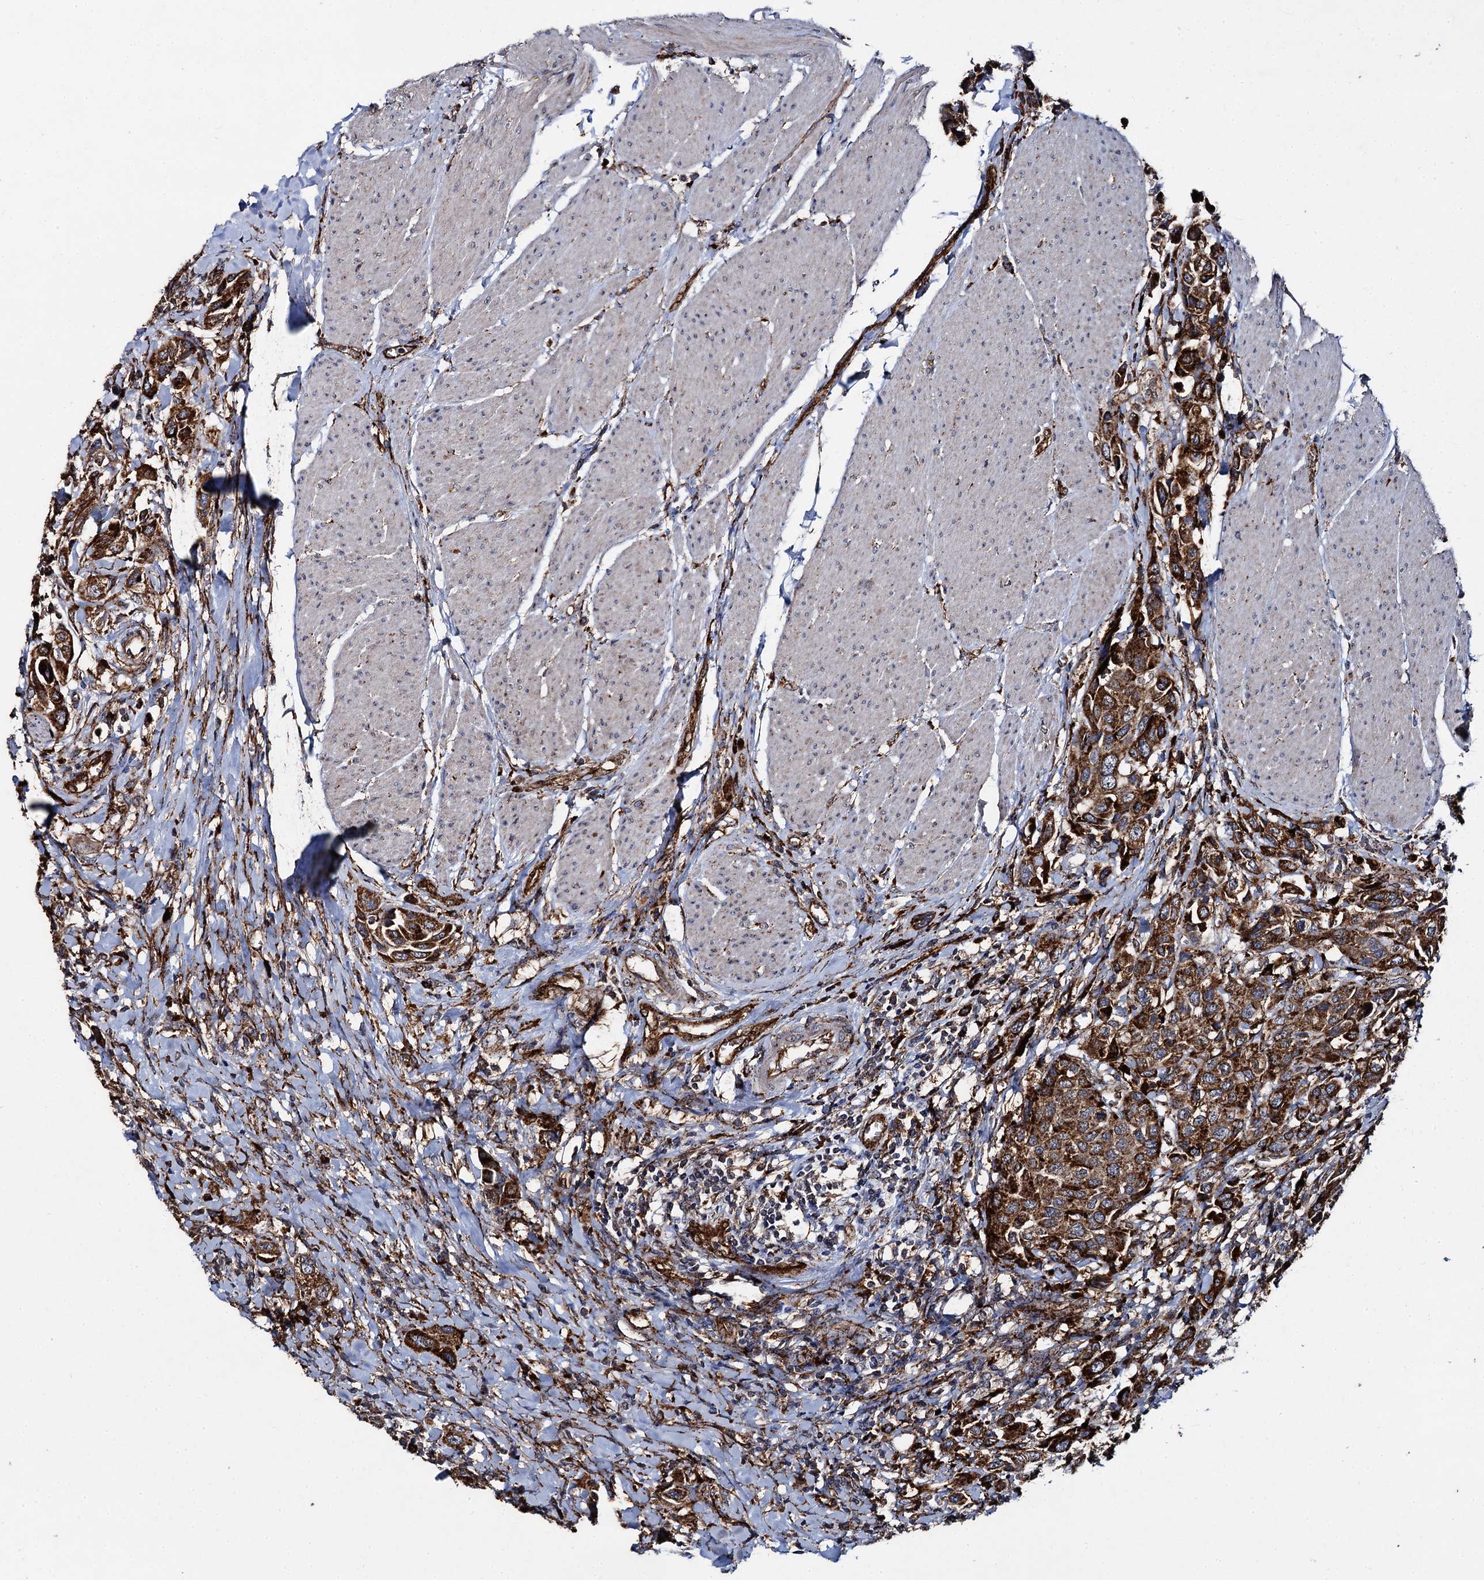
{"staining": {"intensity": "strong", "quantity": ">75%", "location": "cytoplasmic/membranous"}, "tissue": "urothelial cancer", "cell_type": "Tumor cells", "image_type": "cancer", "snomed": [{"axis": "morphology", "description": "Urothelial carcinoma, High grade"}, {"axis": "topography", "description": "Urinary bladder"}], "caption": "Protein positivity by immunohistochemistry (IHC) shows strong cytoplasmic/membranous expression in approximately >75% of tumor cells in urothelial carcinoma (high-grade).", "gene": "GBA1", "patient": {"sex": "male", "age": 50}}